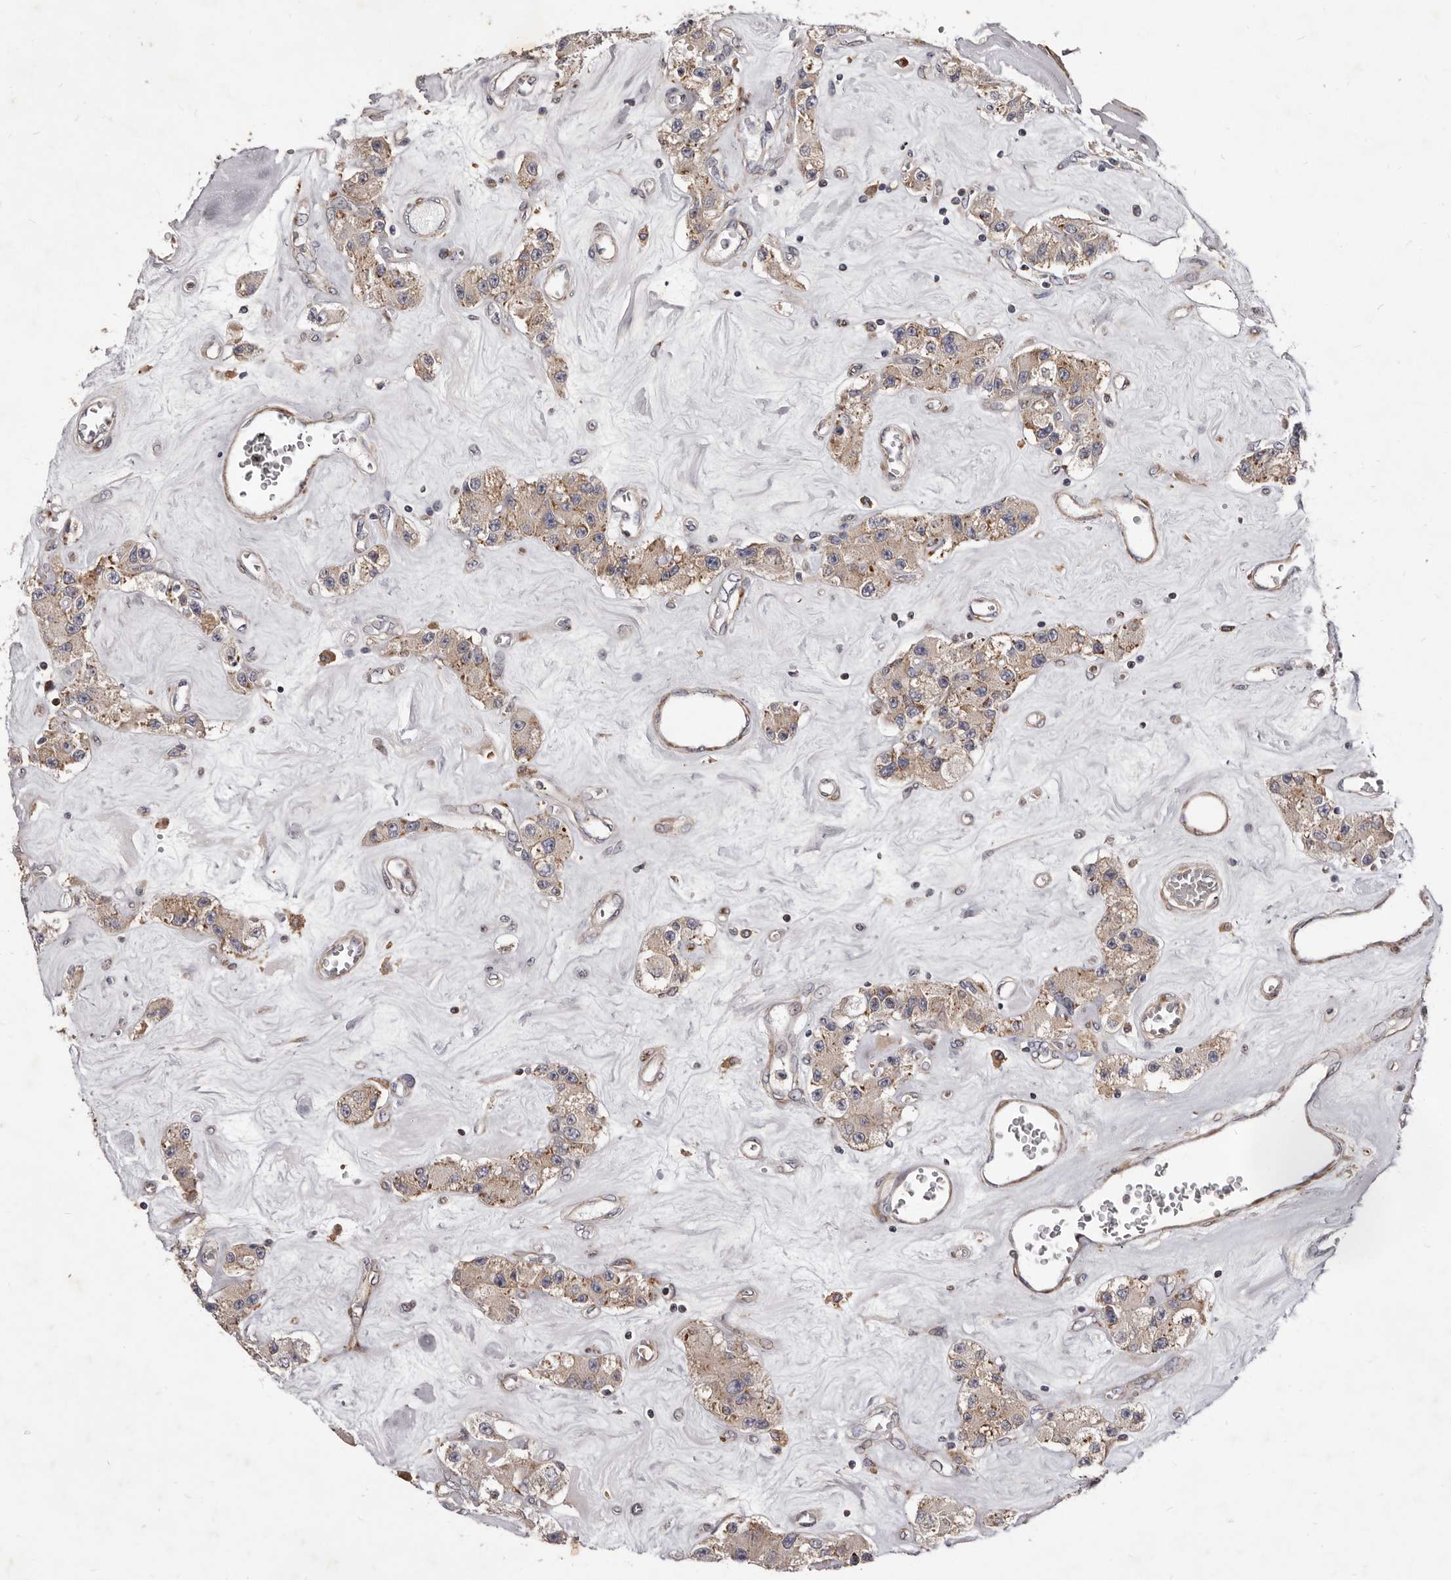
{"staining": {"intensity": "weak", "quantity": ">75%", "location": "cytoplasmic/membranous"}, "tissue": "carcinoid", "cell_type": "Tumor cells", "image_type": "cancer", "snomed": [{"axis": "morphology", "description": "Carcinoid, malignant, NOS"}, {"axis": "topography", "description": "Pancreas"}], "caption": "A brown stain labels weak cytoplasmic/membranous positivity of a protein in human carcinoid tumor cells.", "gene": "ALPK1", "patient": {"sex": "male", "age": 41}}